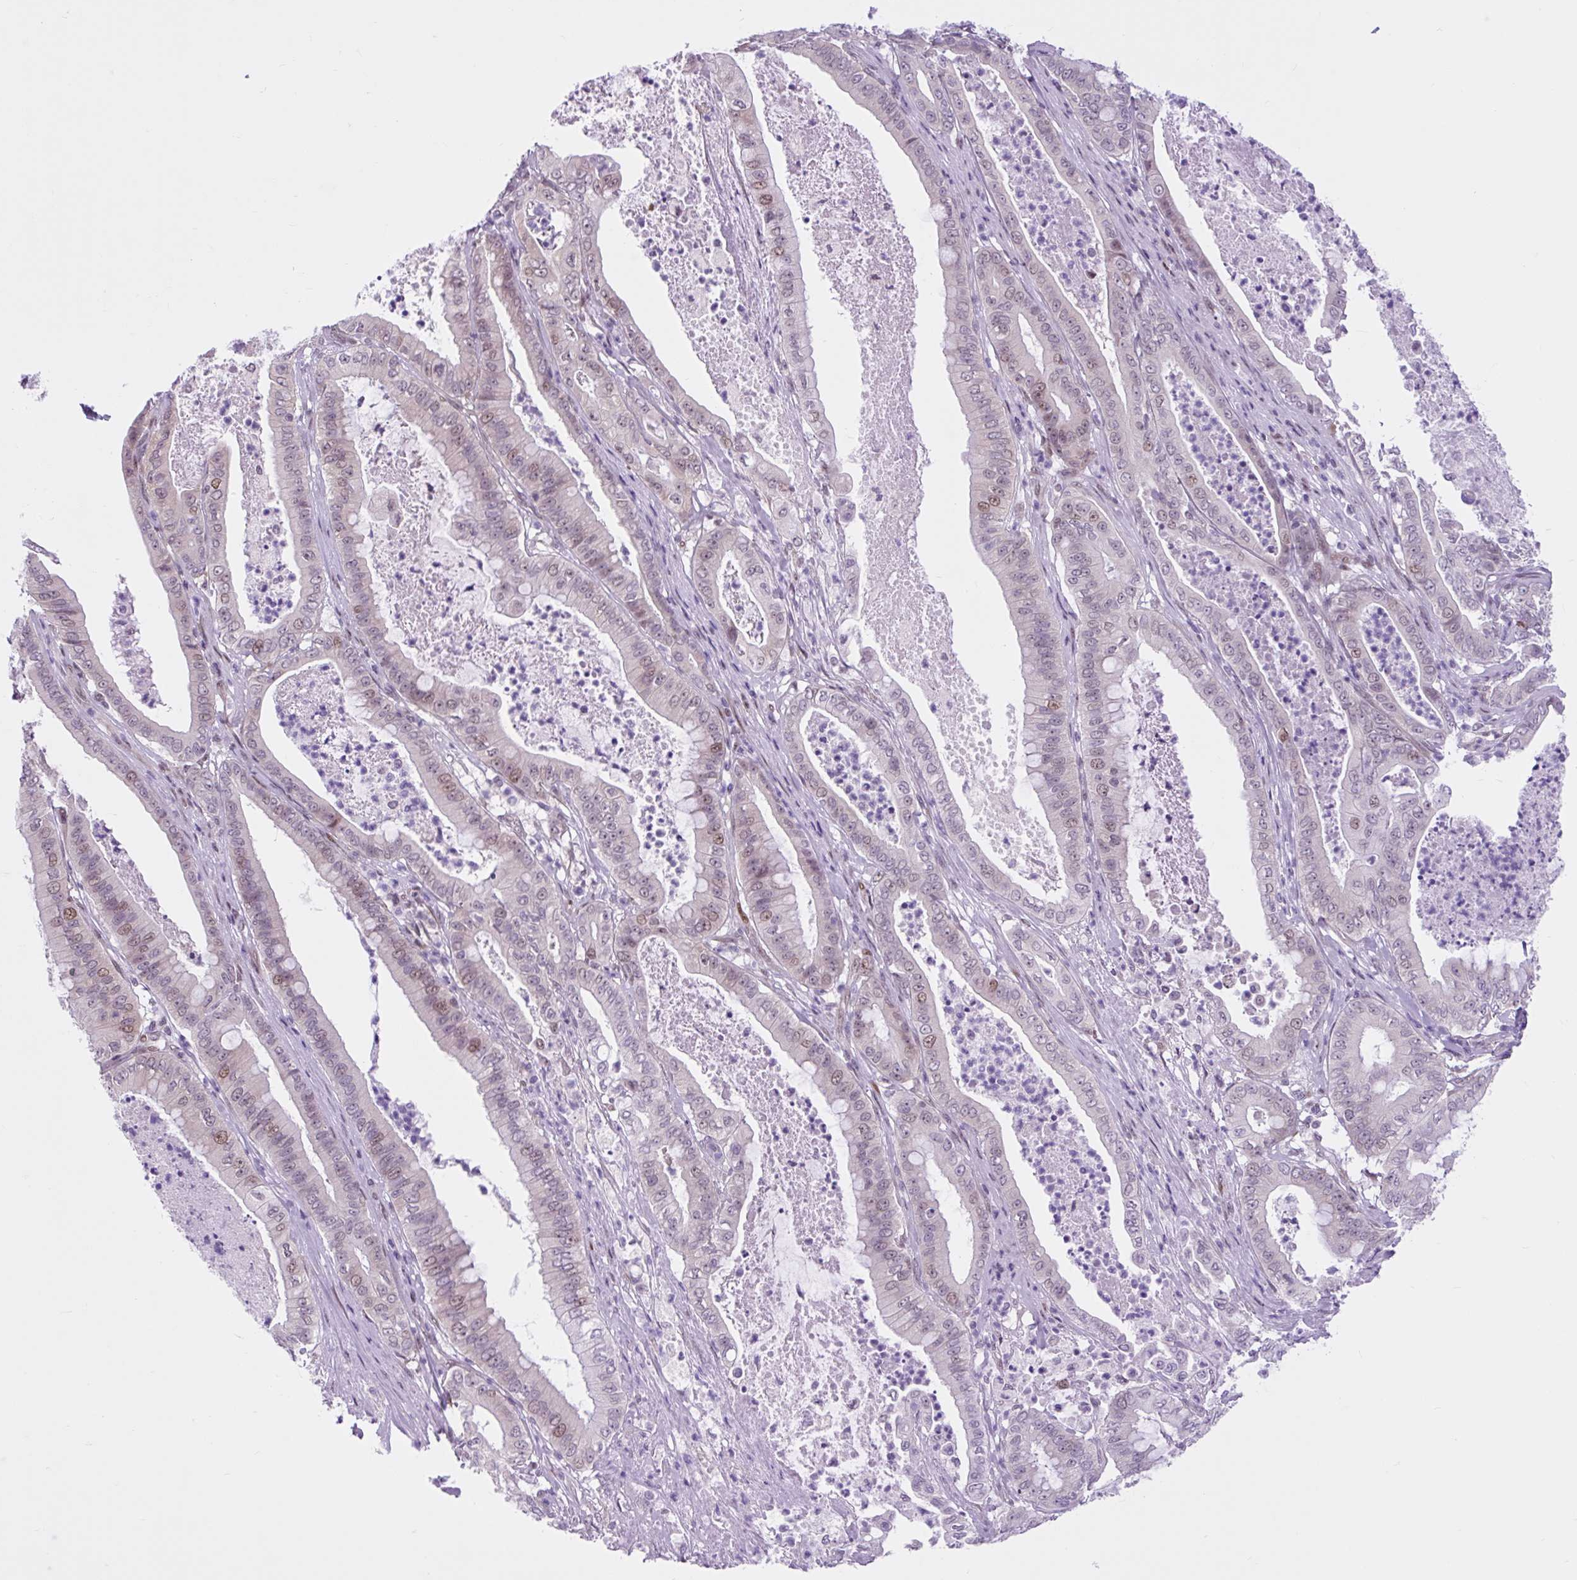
{"staining": {"intensity": "moderate", "quantity": "25%-75%", "location": "nuclear"}, "tissue": "pancreatic cancer", "cell_type": "Tumor cells", "image_type": "cancer", "snomed": [{"axis": "morphology", "description": "Adenocarcinoma, NOS"}, {"axis": "topography", "description": "Pancreas"}], "caption": "Protein analysis of pancreatic cancer (adenocarcinoma) tissue reveals moderate nuclear expression in approximately 25%-75% of tumor cells.", "gene": "CLK2", "patient": {"sex": "male", "age": 71}}